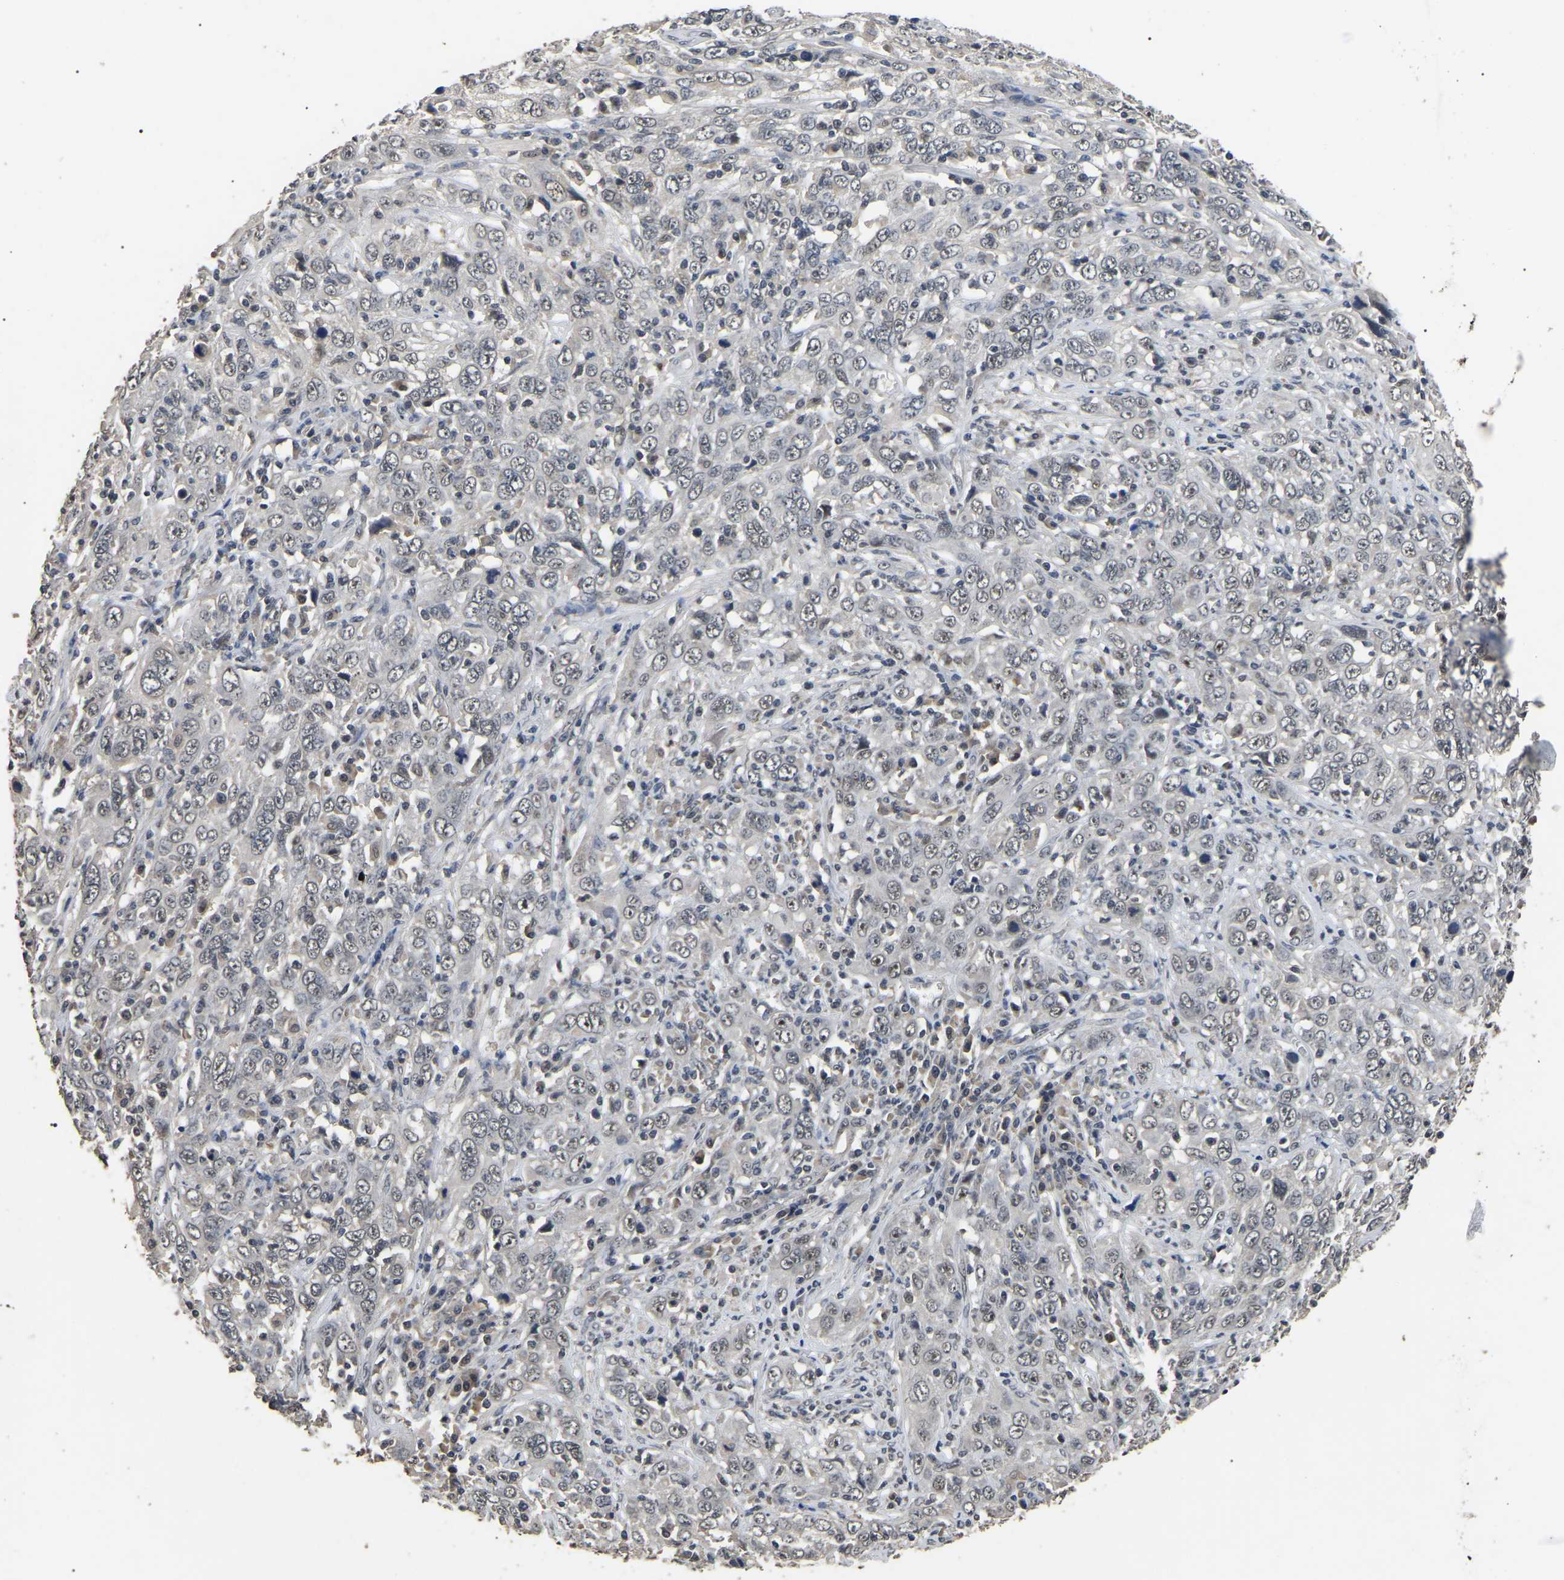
{"staining": {"intensity": "negative", "quantity": "none", "location": "none"}, "tissue": "cervical cancer", "cell_type": "Tumor cells", "image_type": "cancer", "snomed": [{"axis": "morphology", "description": "Squamous cell carcinoma, NOS"}, {"axis": "topography", "description": "Cervix"}], "caption": "Squamous cell carcinoma (cervical) was stained to show a protein in brown. There is no significant positivity in tumor cells.", "gene": "PPM1E", "patient": {"sex": "female", "age": 46}}